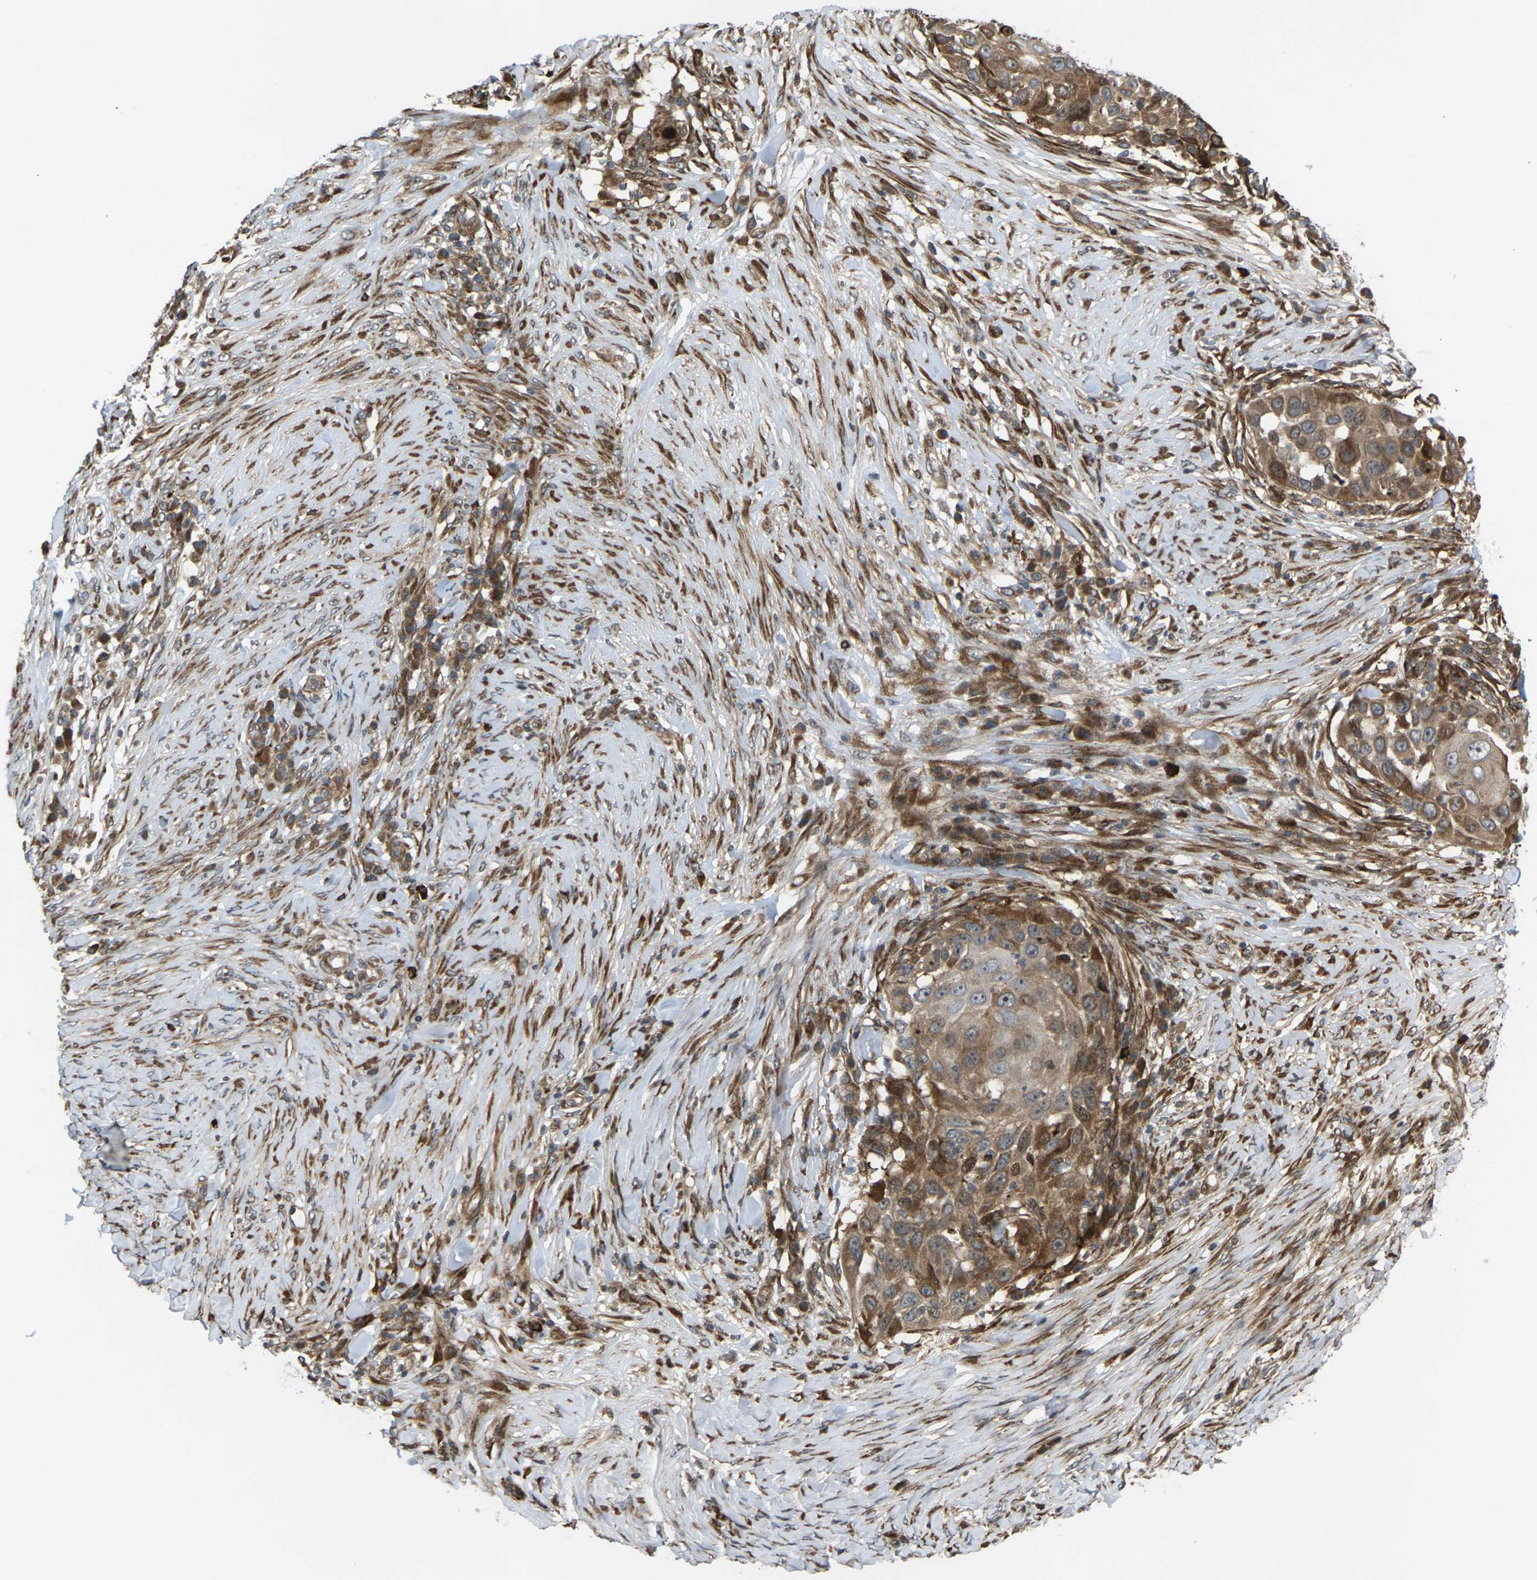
{"staining": {"intensity": "moderate", "quantity": ">75%", "location": "cytoplasmic/membranous"}, "tissue": "skin cancer", "cell_type": "Tumor cells", "image_type": "cancer", "snomed": [{"axis": "morphology", "description": "Squamous cell carcinoma, NOS"}, {"axis": "topography", "description": "Skin"}], "caption": "The immunohistochemical stain shows moderate cytoplasmic/membranous positivity in tumor cells of skin cancer tissue.", "gene": "ROBO1", "patient": {"sex": "female", "age": 44}}